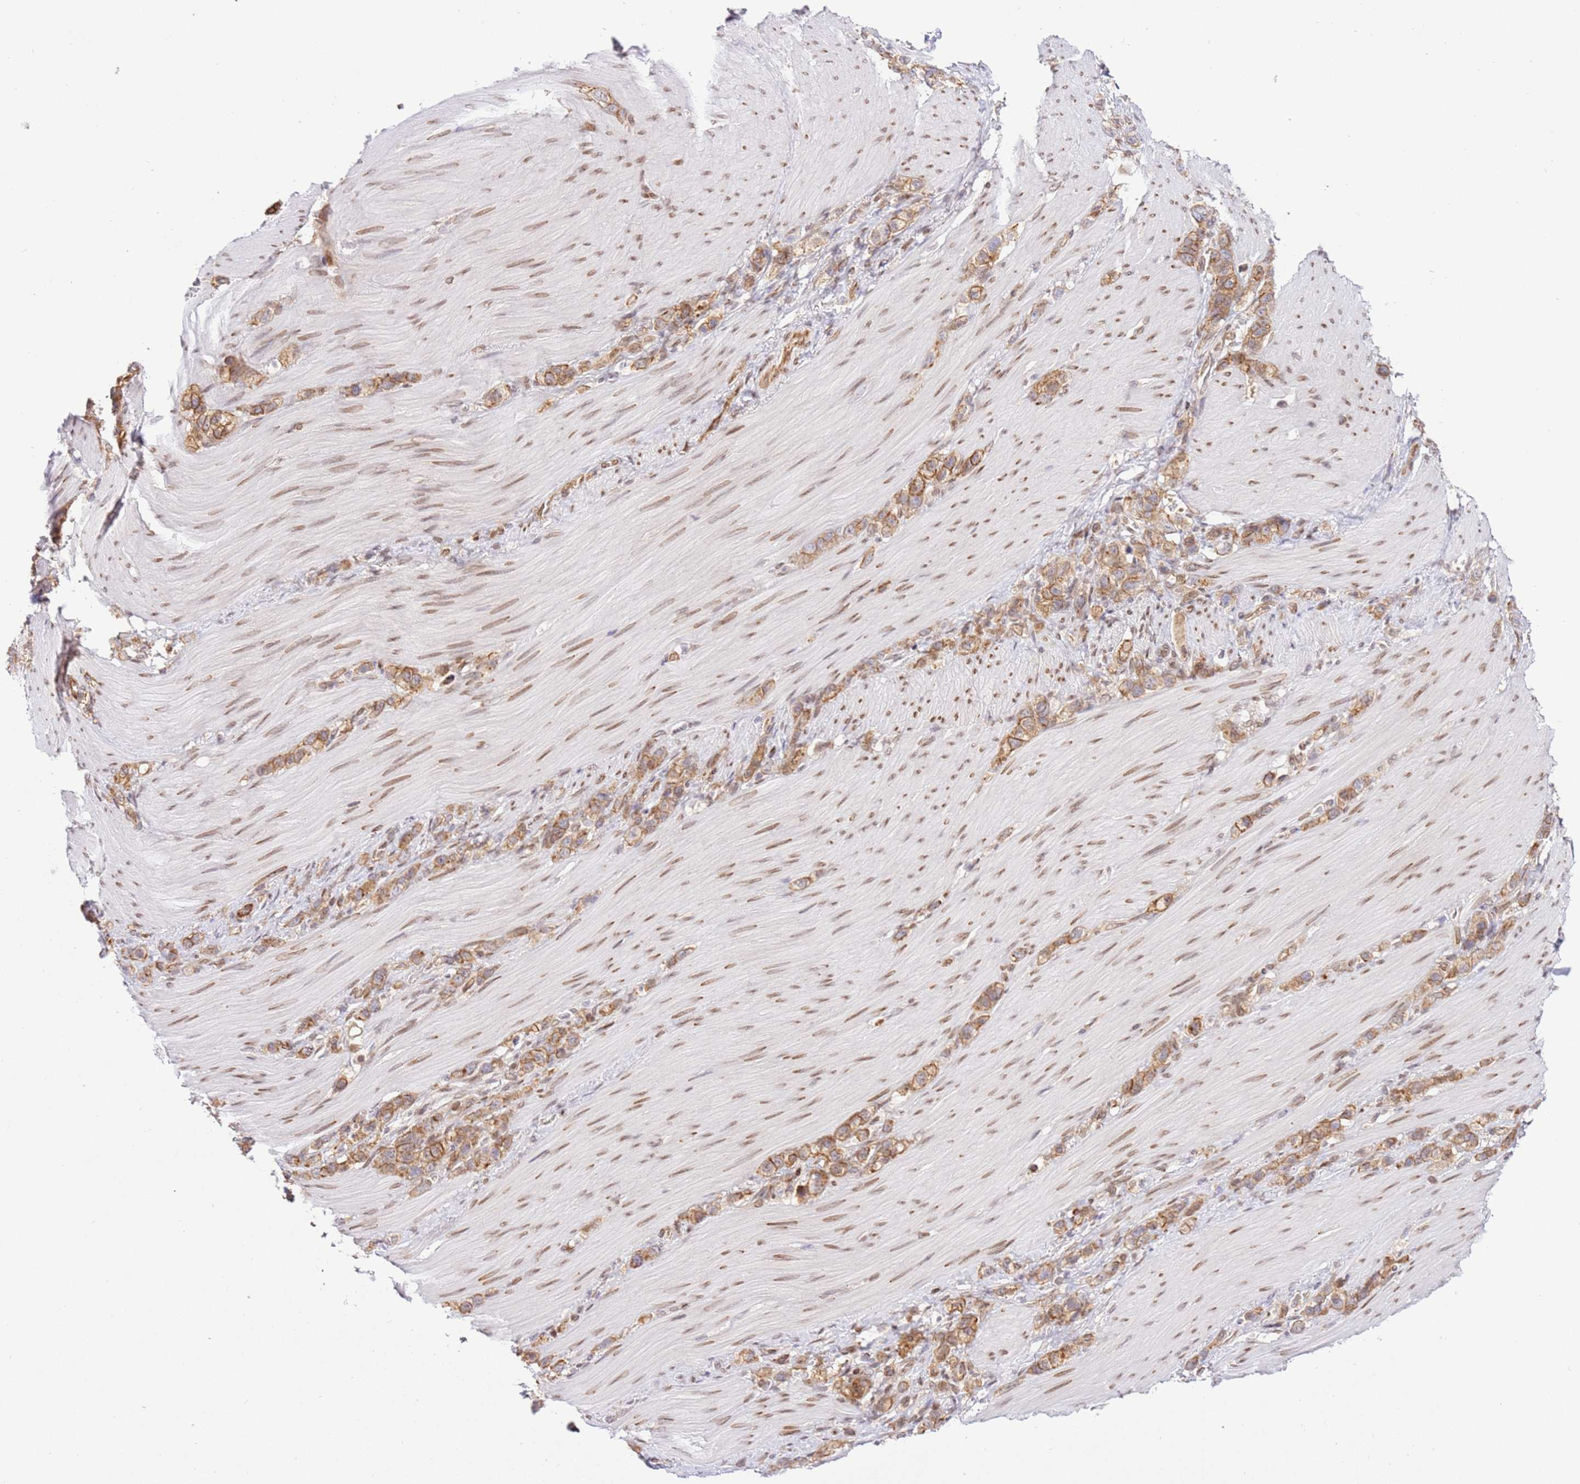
{"staining": {"intensity": "moderate", "quantity": ">75%", "location": "cytoplasmic/membranous"}, "tissue": "stomach cancer", "cell_type": "Tumor cells", "image_type": "cancer", "snomed": [{"axis": "morphology", "description": "Adenocarcinoma, NOS"}, {"axis": "topography", "description": "Stomach"}], "caption": "Protein expression analysis of human stomach adenocarcinoma reveals moderate cytoplasmic/membranous staining in approximately >75% of tumor cells. (brown staining indicates protein expression, while blue staining denotes nuclei).", "gene": "TRIM37", "patient": {"sex": "female", "age": 65}}